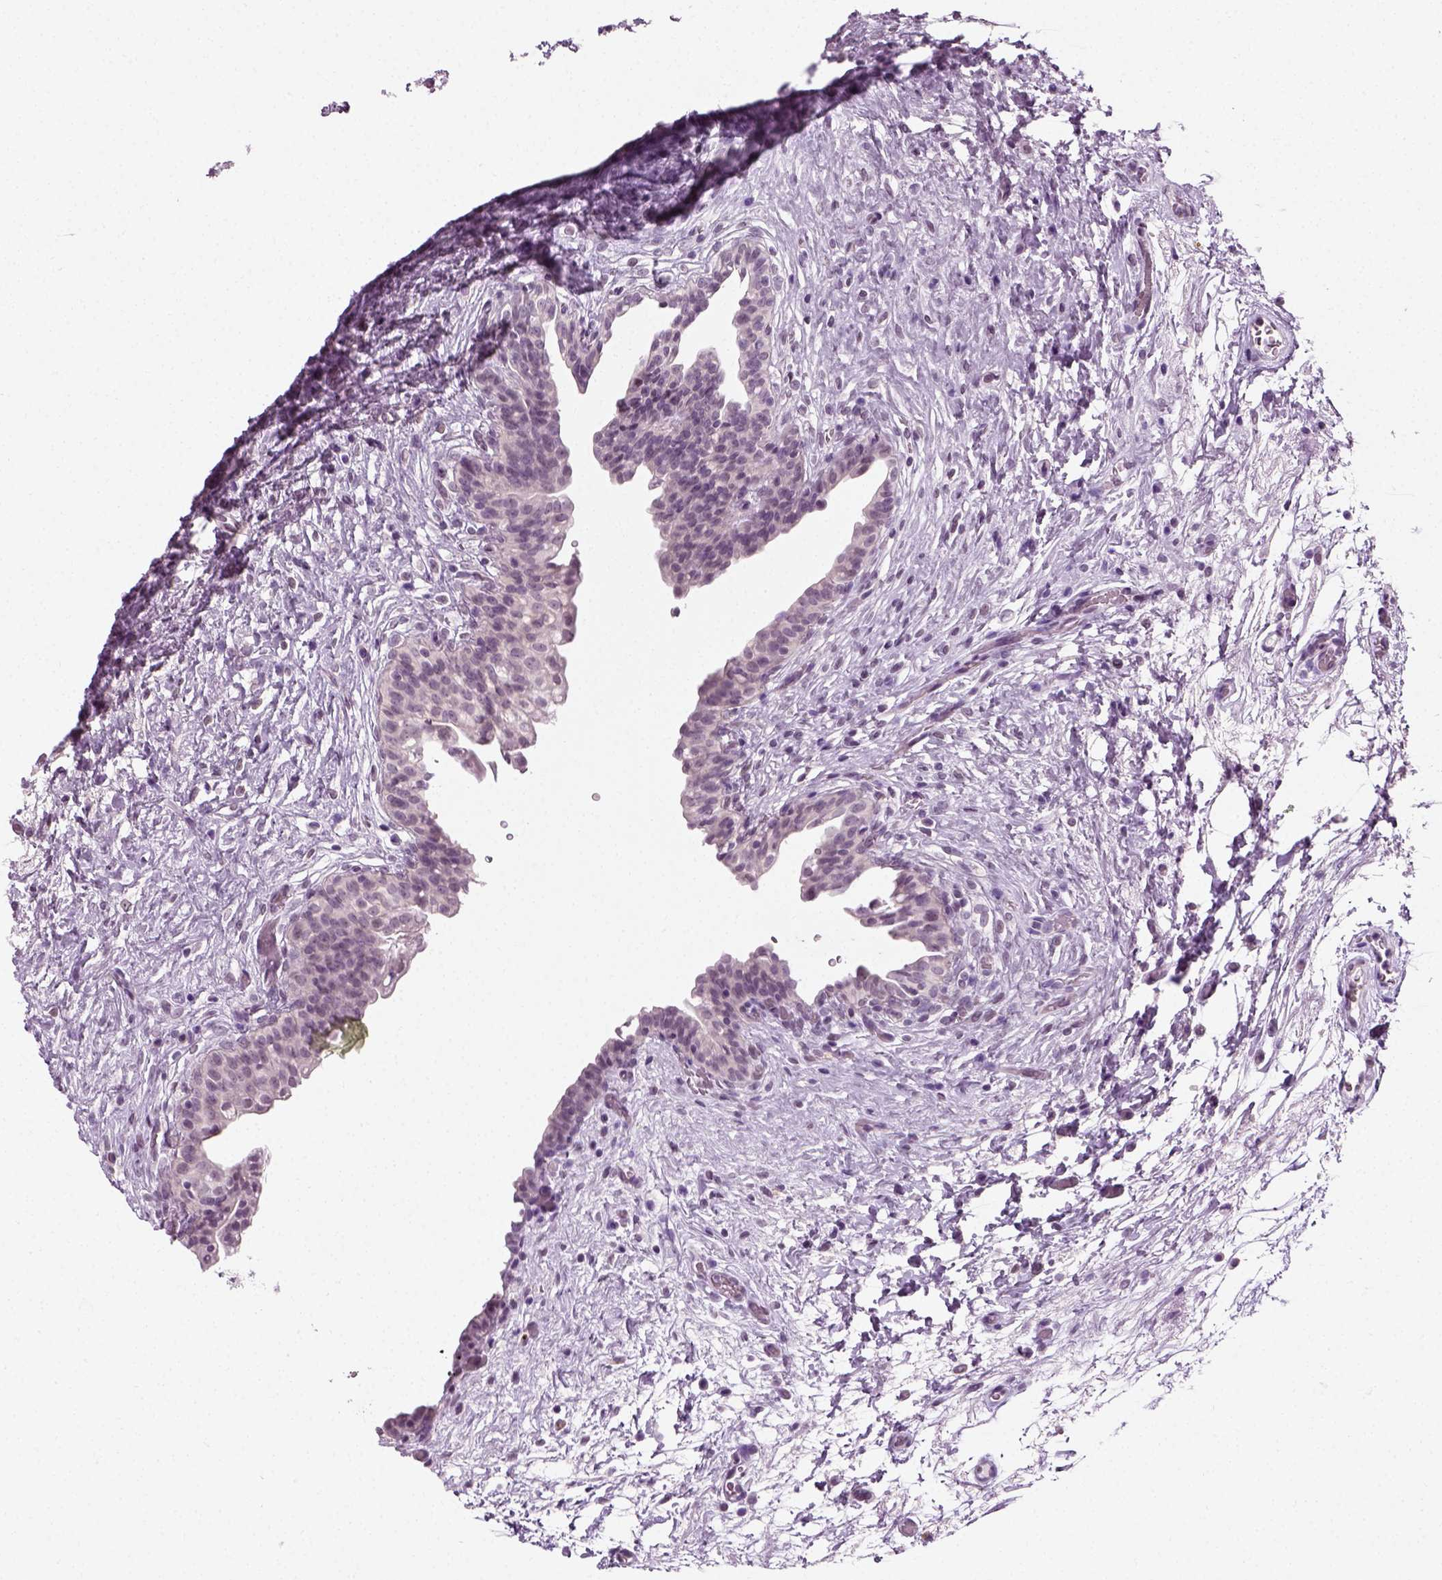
{"staining": {"intensity": "negative", "quantity": "none", "location": "none"}, "tissue": "urinary bladder", "cell_type": "Urothelial cells", "image_type": "normal", "snomed": [{"axis": "morphology", "description": "Normal tissue, NOS"}, {"axis": "topography", "description": "Urinary bladder"}], "caption": "DAB immunohistochemical staining of normal urinary bladder displays no significant expression in urothelial cells. Brightfield microscopy of immunohistochemistry stained with DAB (3,3'-diaminobenzidine) (brown) and hematoxylin (blue), captured at high magnification.", "gene": "SPATA31E1", "patient": {"sex": "male", "age": 69}}